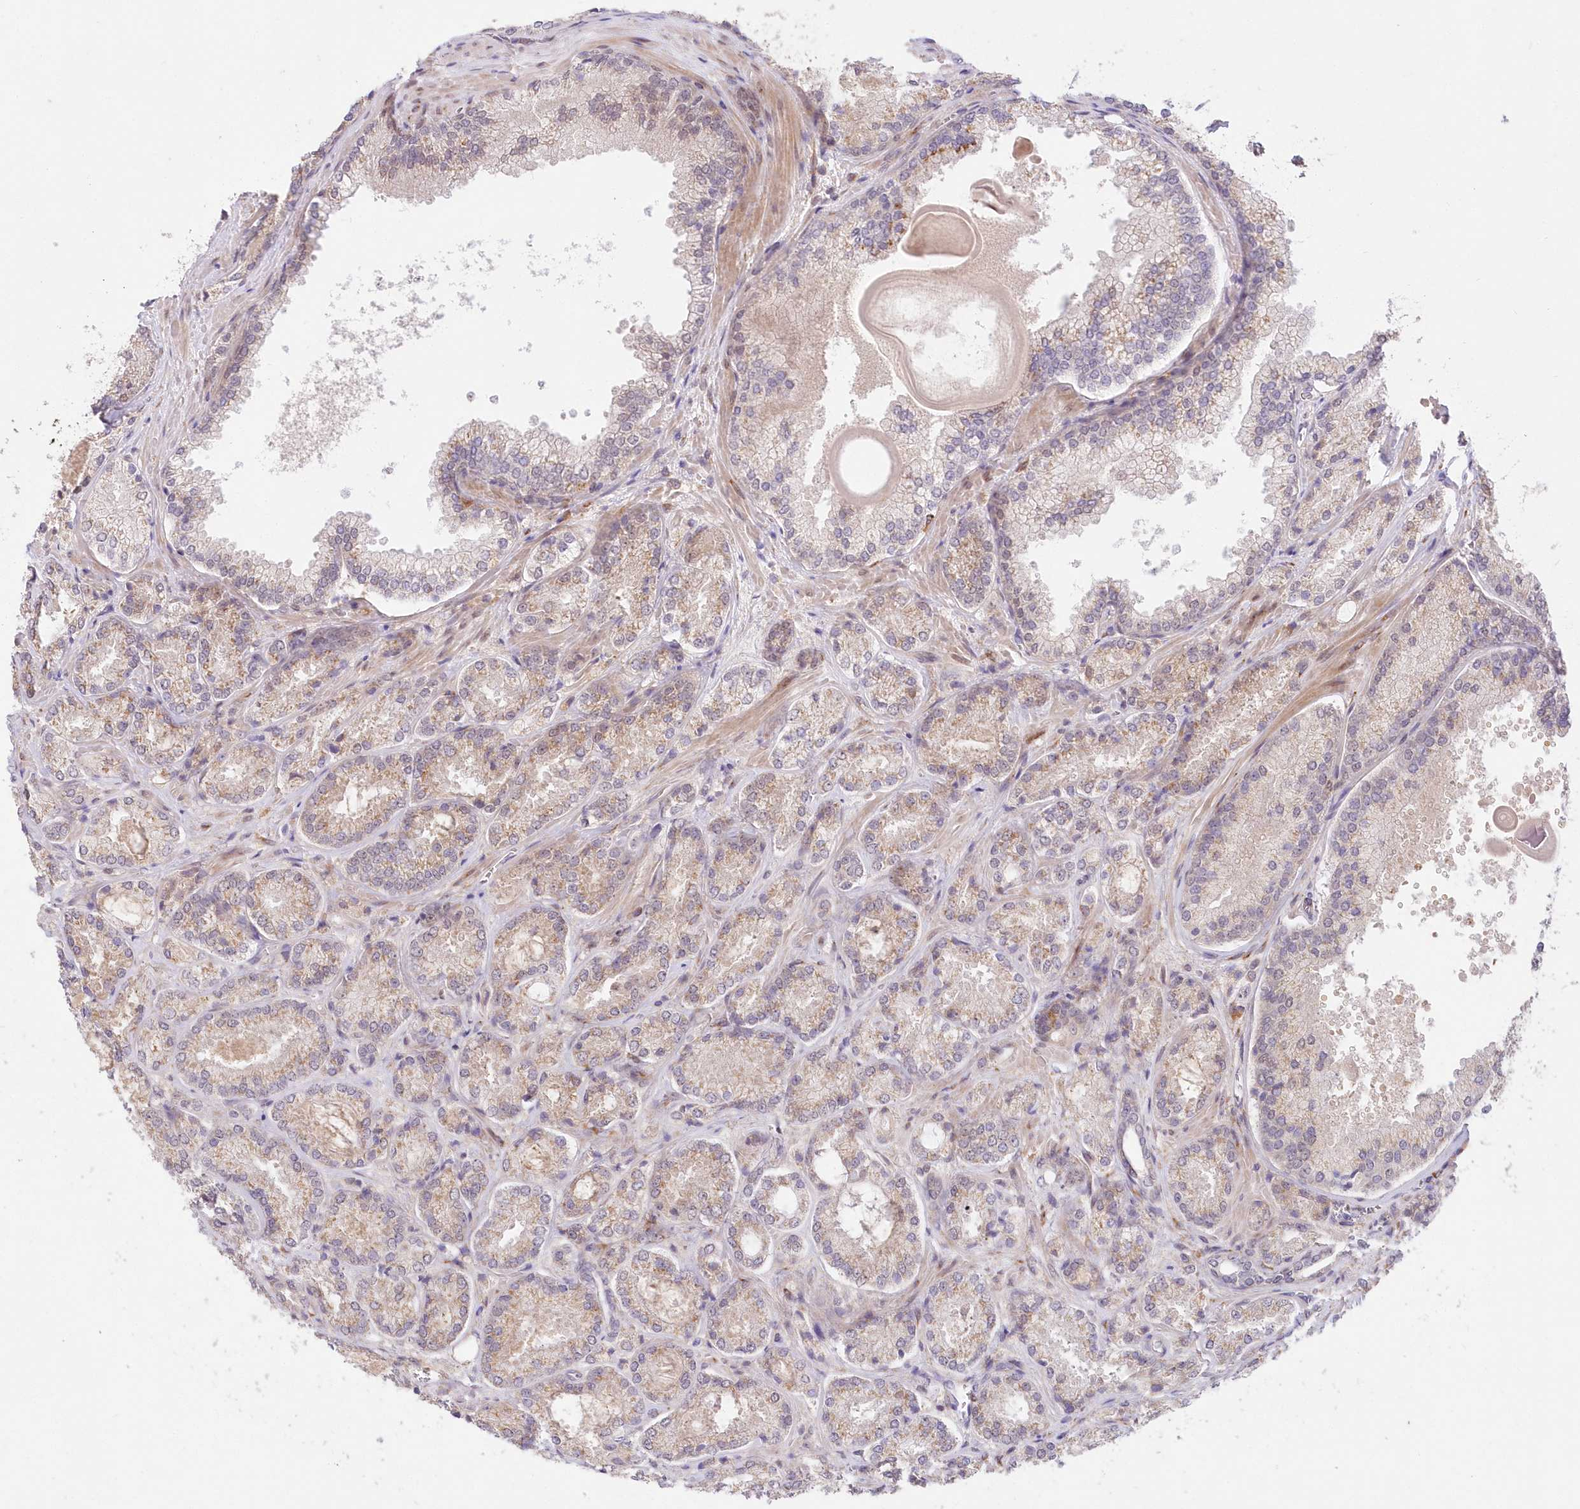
{"staining": {"intensity": "weak", "quantity": "<25%", "location": "cytoplasmic/membranous"}, "tissue": "prostate cancer", "cell_type": "Tumor cells", "image_type": "cancer", "snomed": [{"axis": "morphology", "description": "Adenocarcinoma, Low grade"}, {"axis": "topography", "description": "Prostate"}], "caption": "IHC photomicrograph of human prostate cancer (adenocarcinoma (low-grade)) stained for a protein (brown), which shows no staining in tumor cells. Brightfield microscopy of immunohistochemistry stained with DAB (brown) and hematoxylin (blue), captured at high magnification.", "gene": "LDB1", "patient": {"sex": "male", "age": 74}}